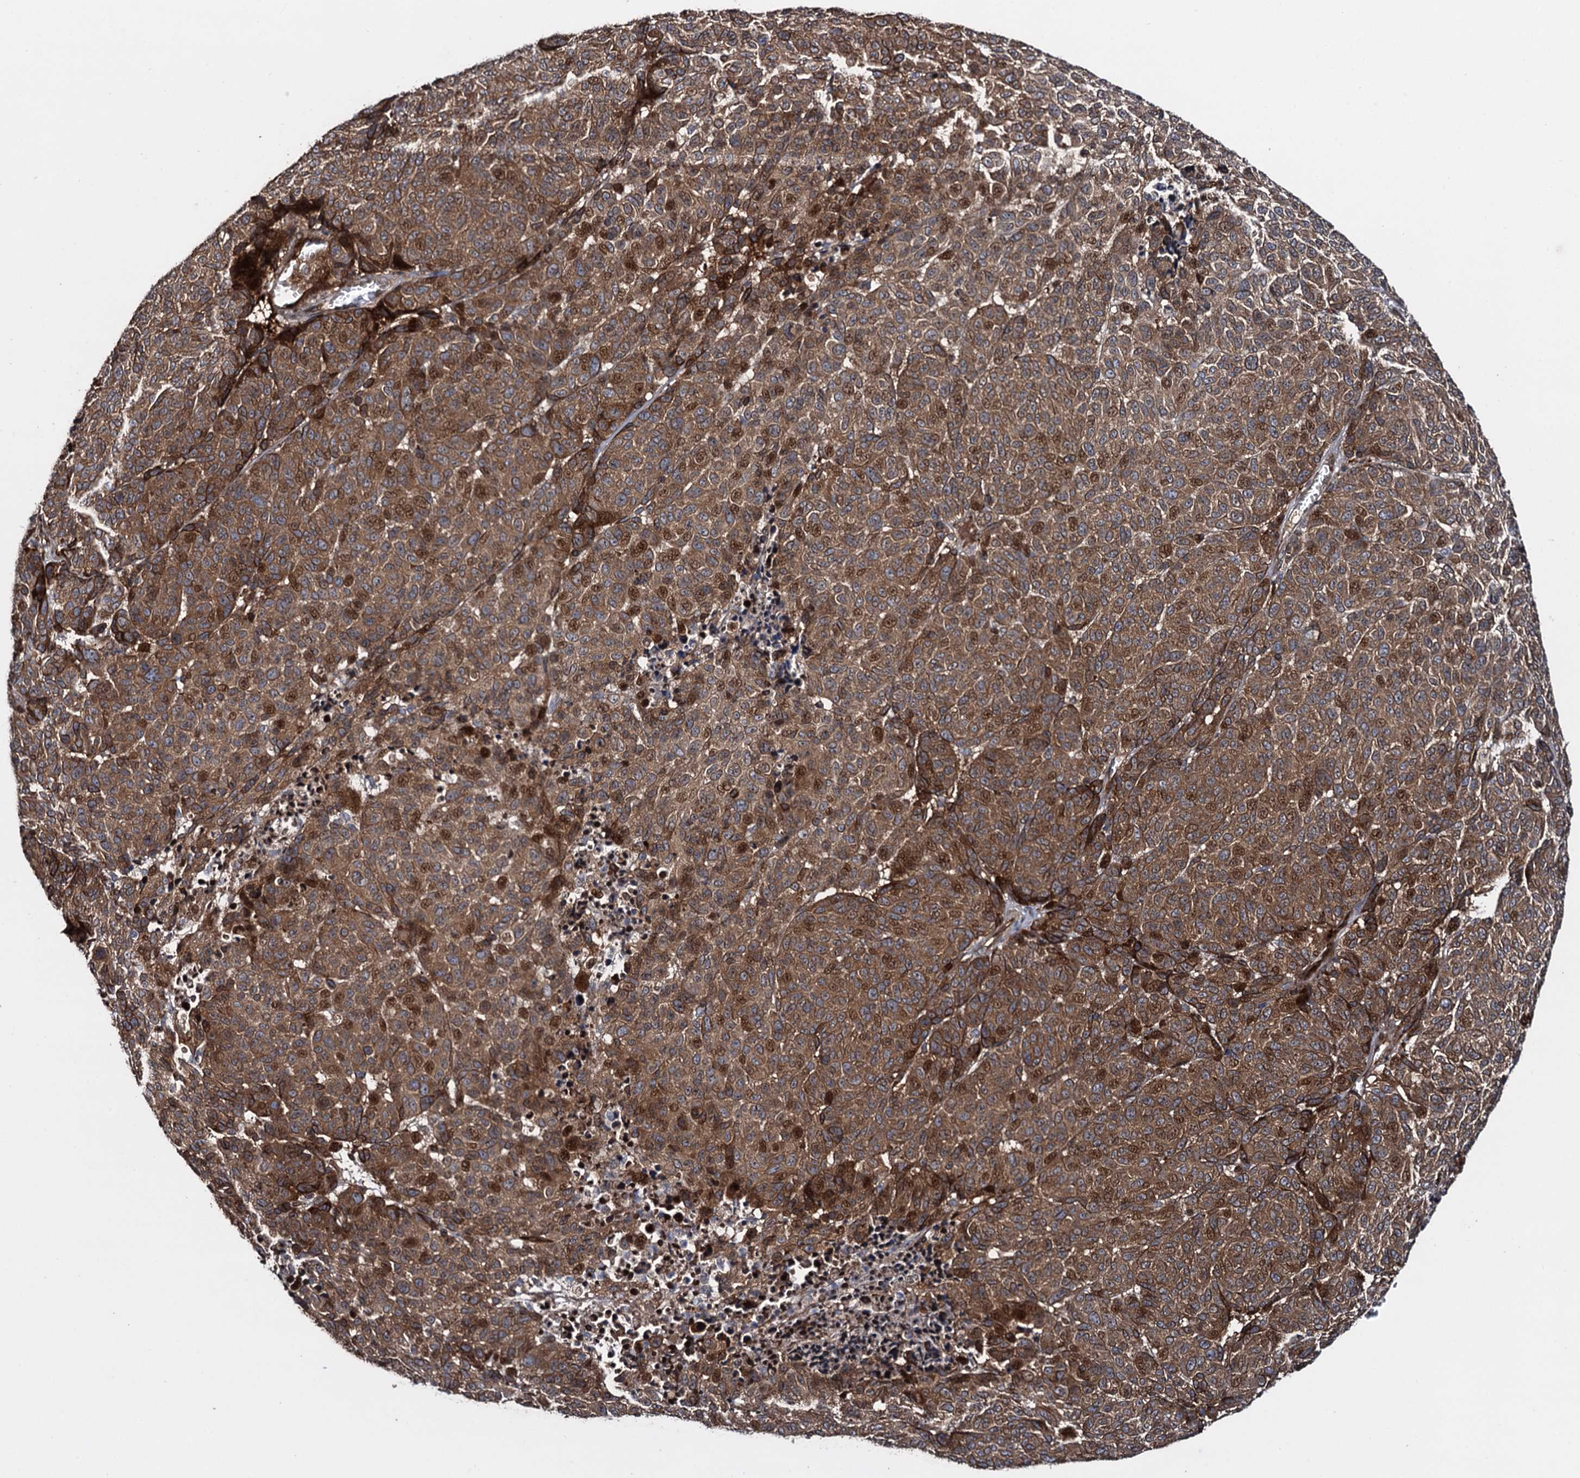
{"staining": {"intensity": "moderate", "quantity": ">75%", "location": "cytoplasmic/membranous,nuclear"}, "tissue": "melanoma", "cell_type": "Tumor cells", "image_type": "cancer", "snomed": [{"axis": "morphology", "description": "Malignant melanoma, NOS"}, {"axis": "topography", "description": "Skin"}], "caption": "This is an image of immunohistochemistry staining of malignant melanoma, which shows moderate expression in the cytoplasmic/membranous and nuclear of tumor cells.", "gene": "RHOBTB1", "patient": {"sex": "male", "age": 49}}